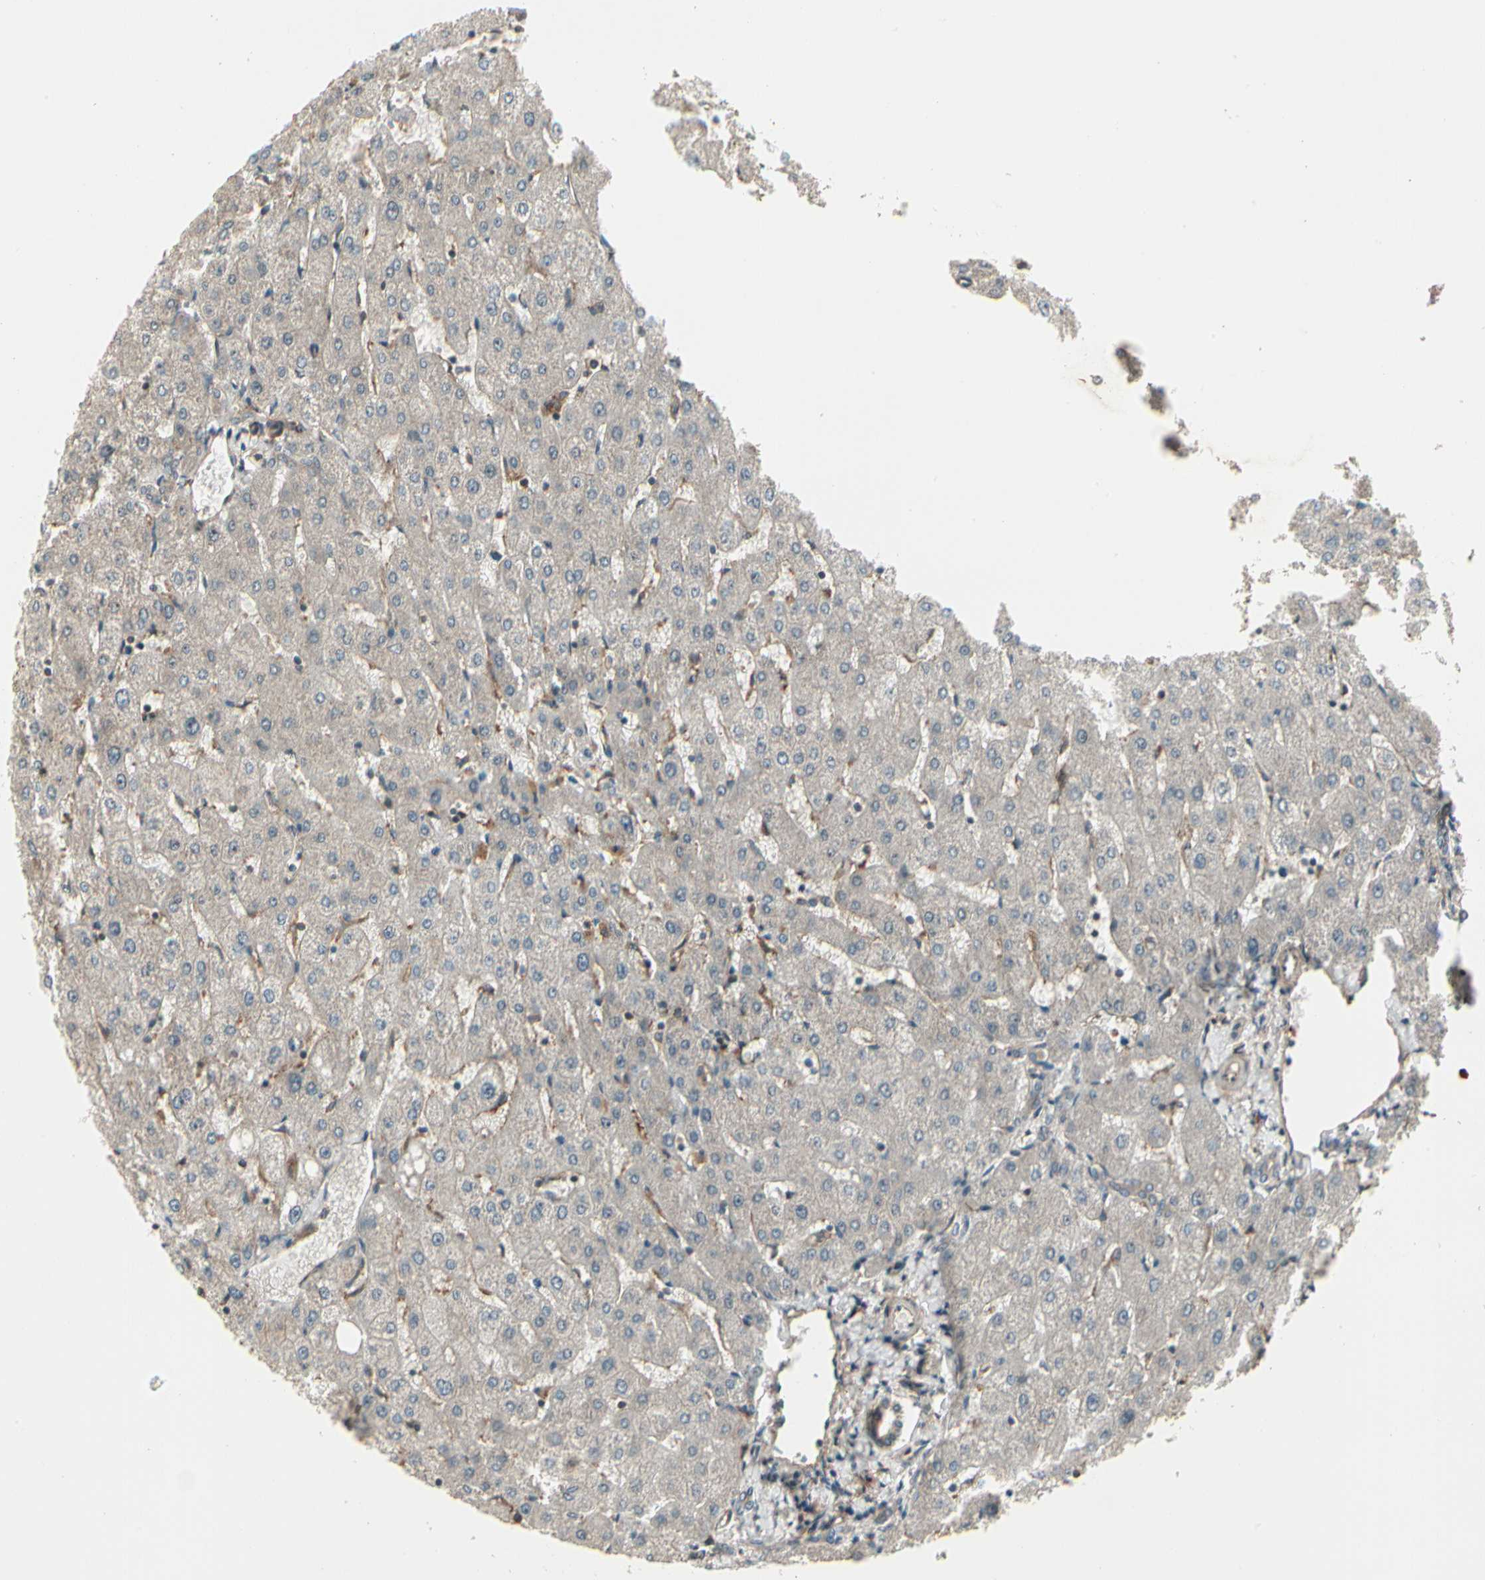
{"staining": {"intensity": "weak", "quantity": ">75%", "location": "cytoplasmic/membranous"}, "tissue": "liver", "cell_type": "Cholangiocytes", "image_type": "normal", "snomed": [{"axis": "morphology", "description": "Normal tissue, NOS"}, {"axis": "topography", "description": "Liver"}], "caption": "Liver stained with immunohistochemistry (IHC) exhibits weak cytoplasmic/membranous expression in about >75% of cholangiocytes.", "gene": "FKBP15", "patient": {"sex": "male", "age": 67}}